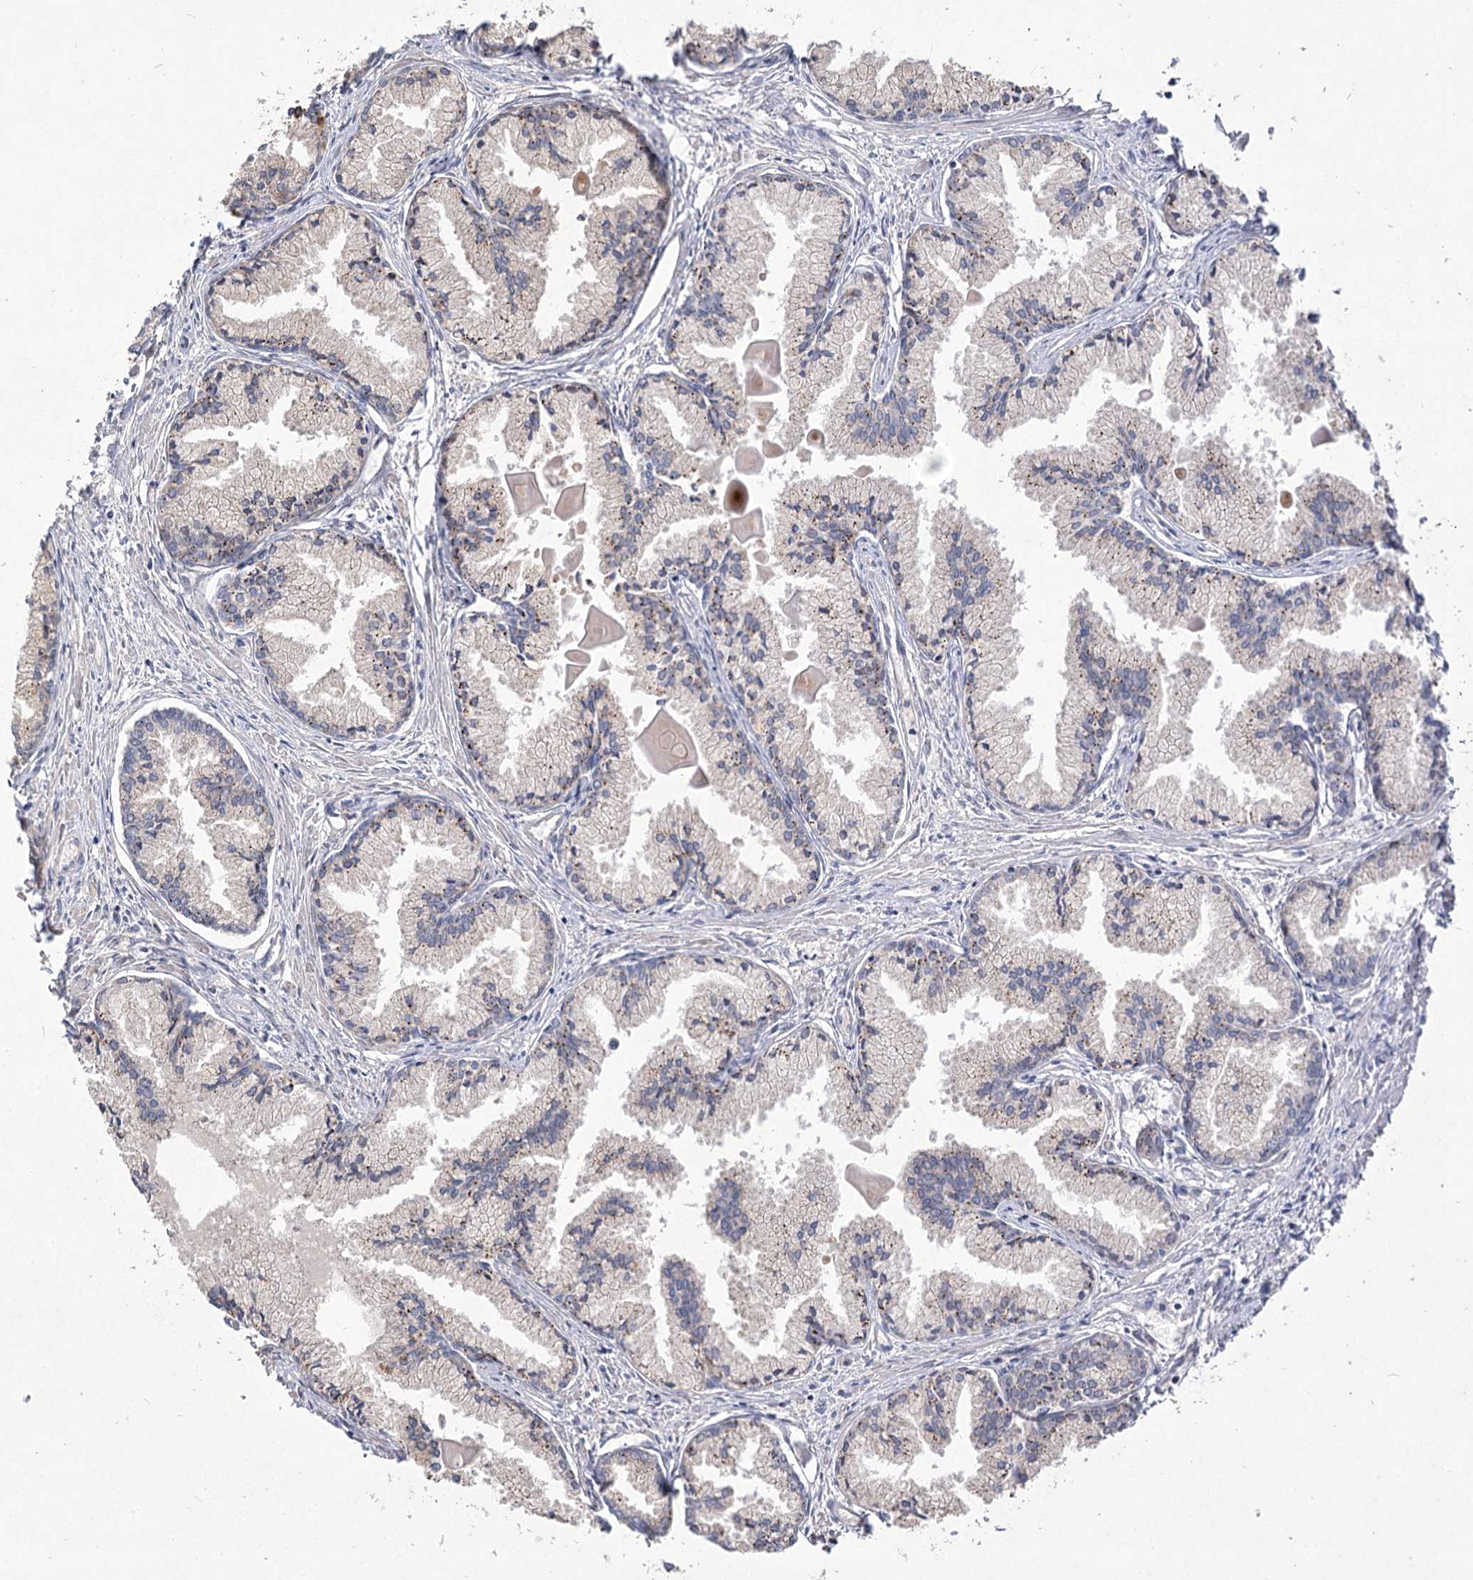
{"staining": {"intensity": "negative", "quantity": "none", "location": "none"}, "tissue": "prostate cancer", "cell_type": "Tumor cells", "image_type": "cancer", "snomed": [{"axis": "morphology", "description": "Adenocarcinoma, High grade"}, {"axis": "topography", "description": "Prostate"}], "caption": "IHC photomicrograph of human prostate cancer (high-grade adenocarcinoma) stained for a protein (brown), which shows no staining in tumor cells. Brightfield microscopy of IHC stained with DAB (brown) and hematoxylin (blue), captured at high magnification.", "gene": "DDX50", "patient": {"sex": "male", "age": 68}}